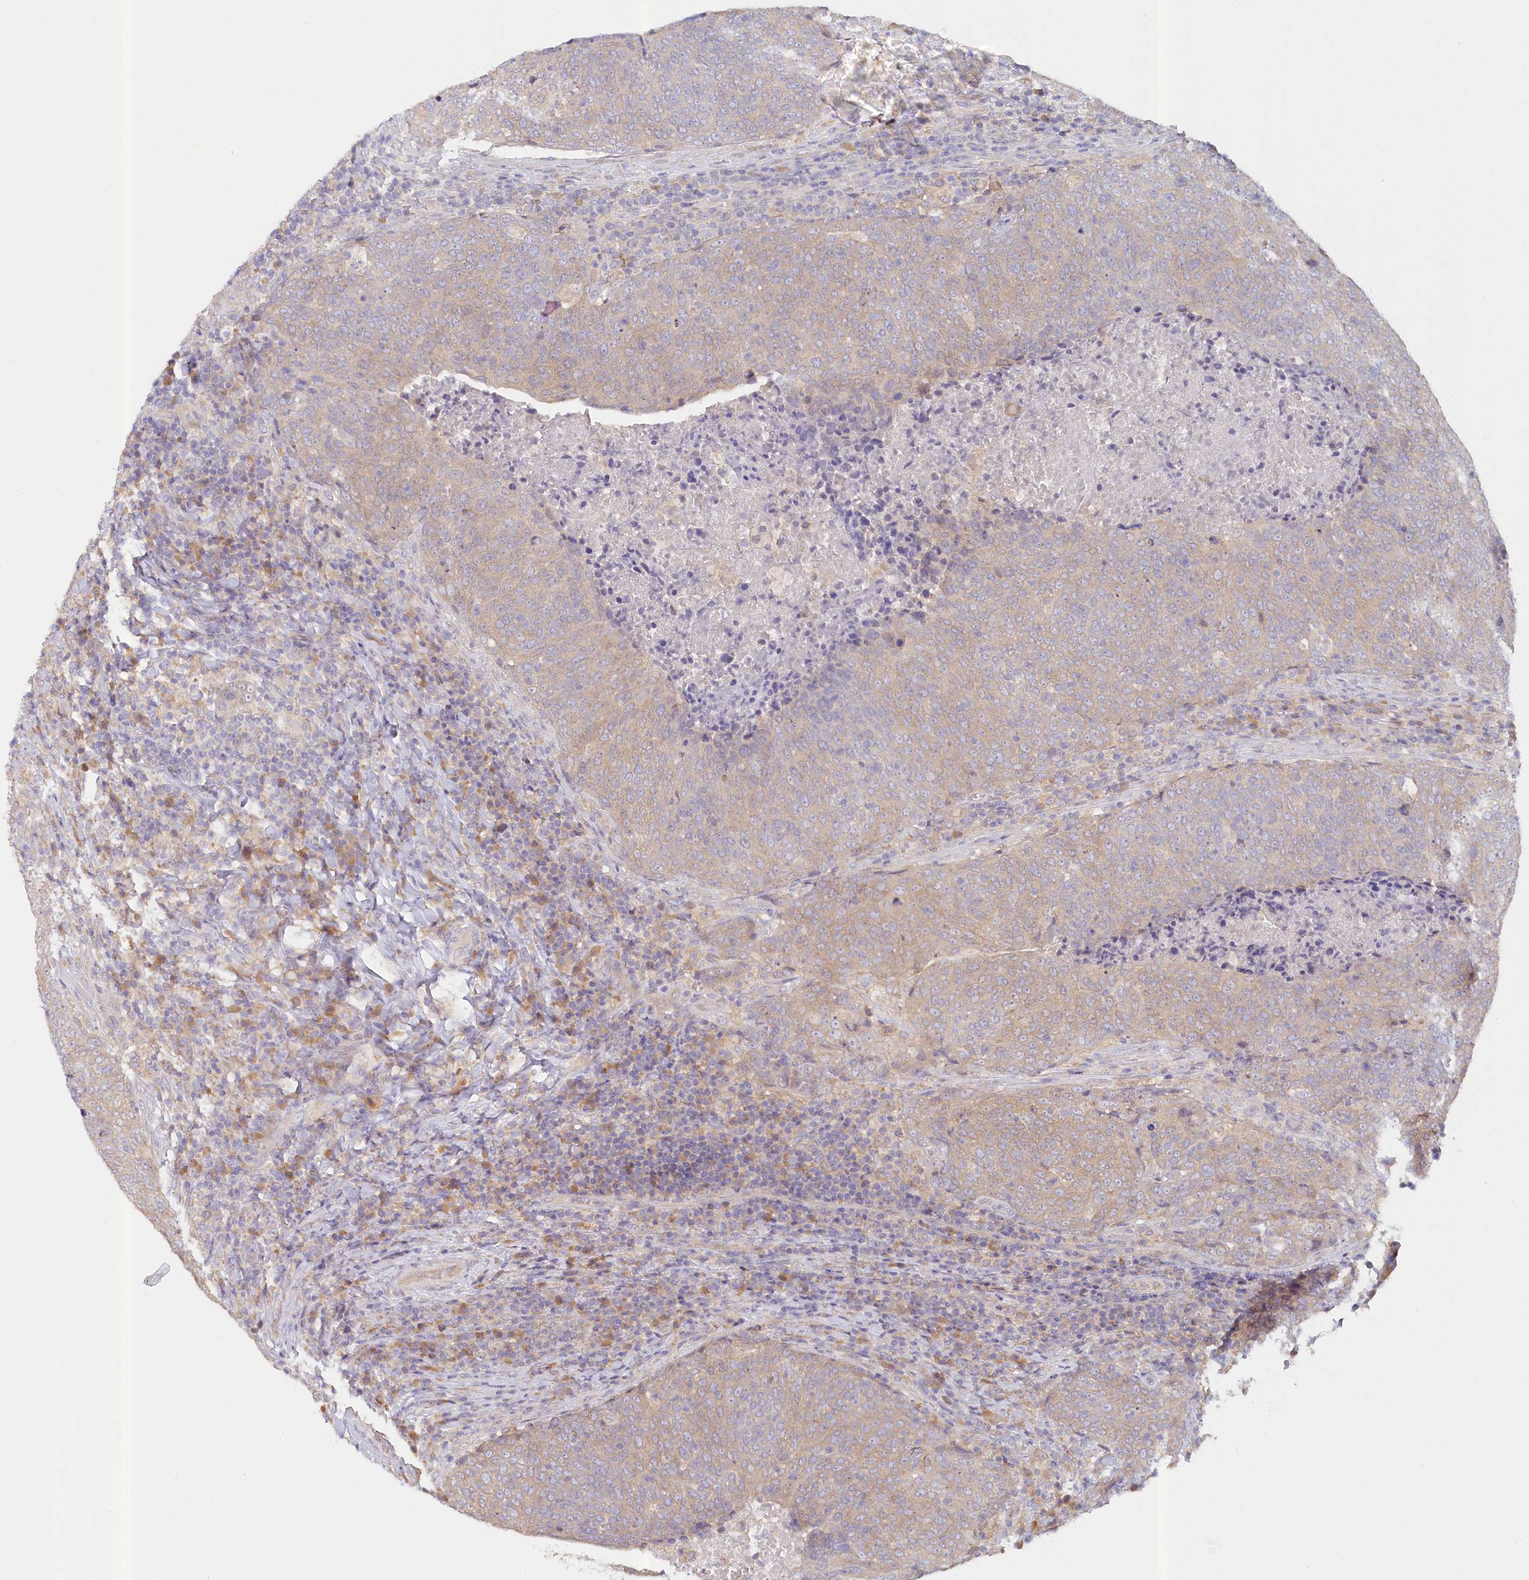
{"staining": {"intensity": "weak", "quantity": "25%-75%", "location": "cytoplasmic/membranous"}, "tissue": "head and neck cancer", "cell_type": "Tumor cells", "image_type": "cancer", "snomed": [{"axis": "morphology", "description": "Squamous cell carcinoma, NOS"}, {"axis": "morphology", "description": "Squamous cell carcinoma, metastatic, NOS"}, {"axis": "topography", "description": "Lymph node"}, {"axis": "topography", "description": "Head-Neck"}], "caption": "Tumor cells display low levels of weak cytoplasmic/membranous staining in about 25%-75% of cells in head and neck cancer (squamous cell carcinoma).", "gene": "PAIP2", "patient": {"sex": "male", "age": 62}}